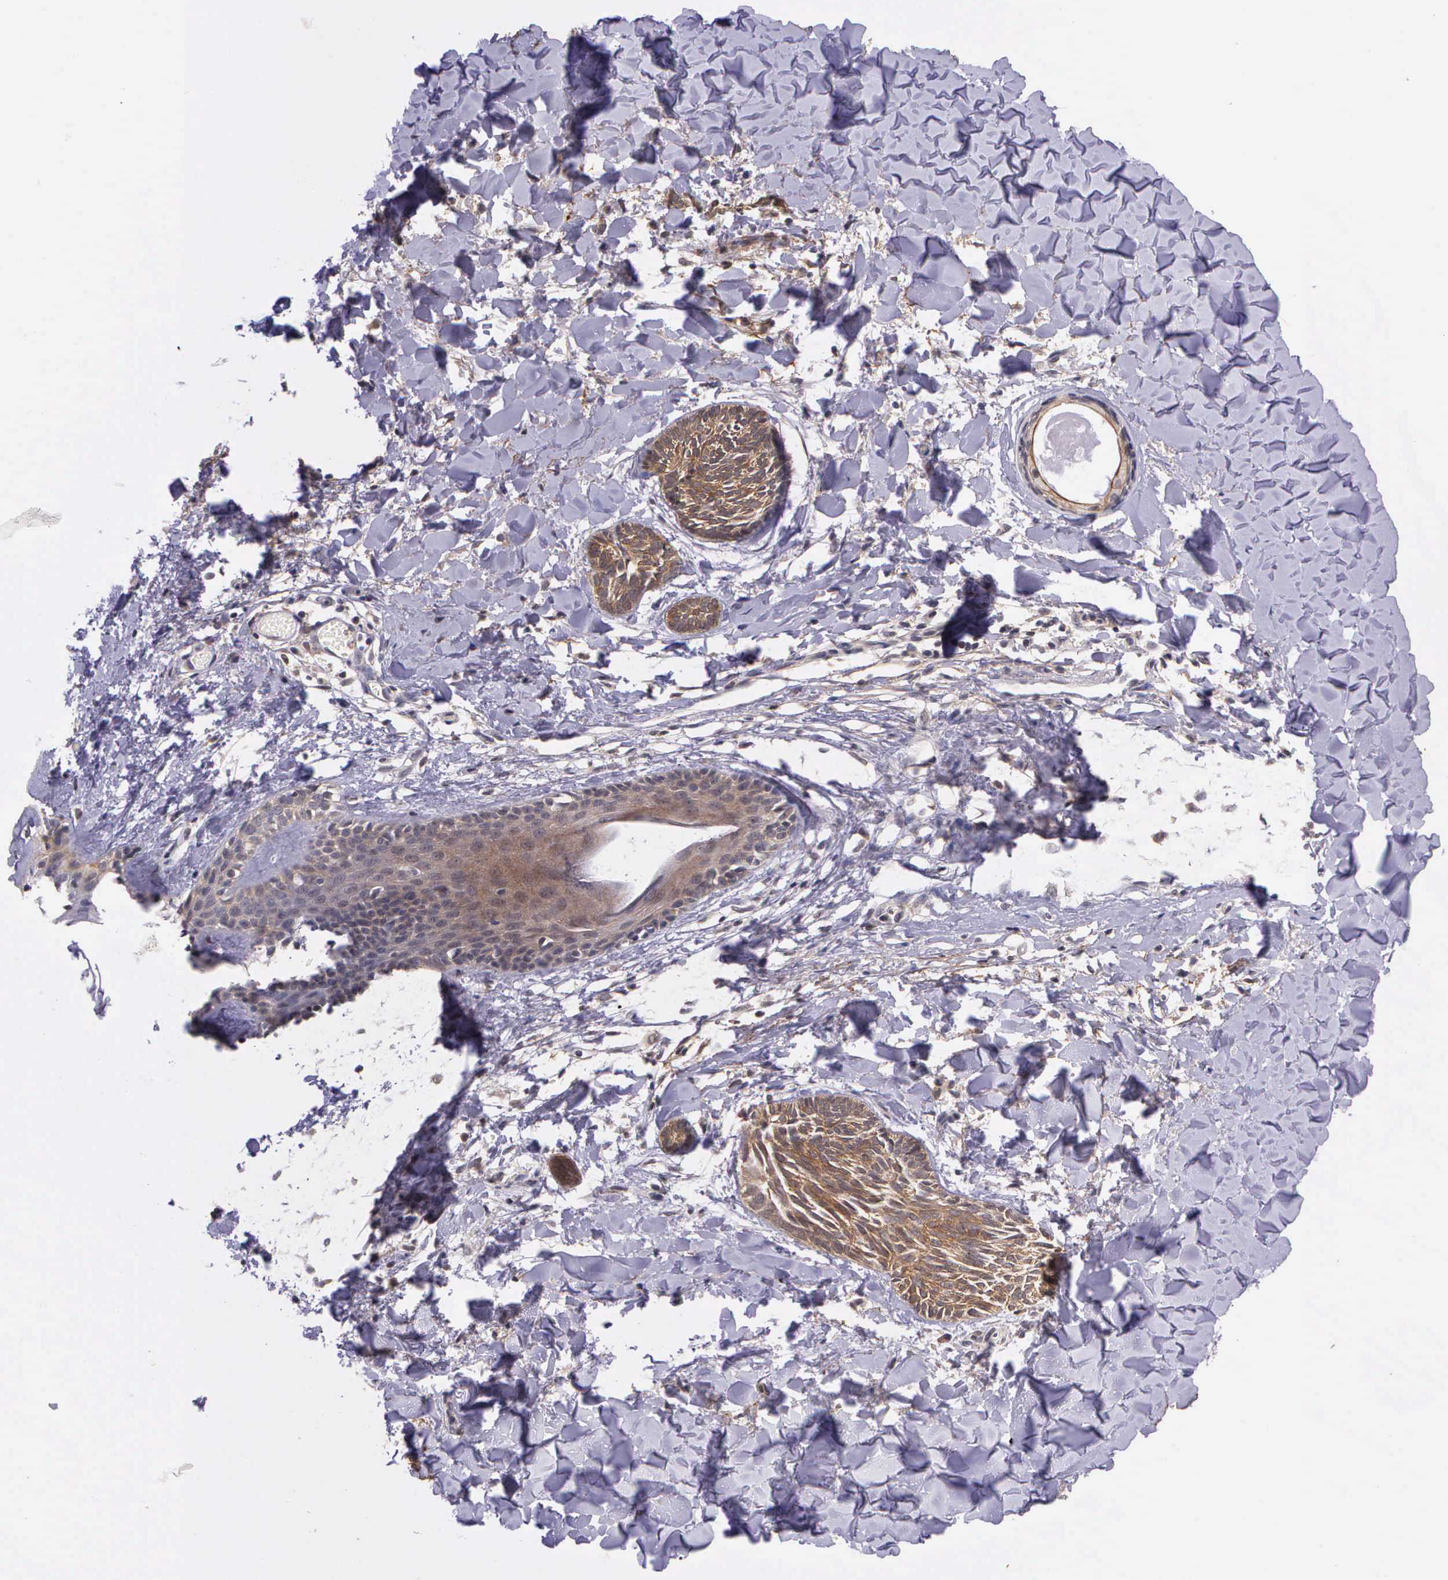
{"staining": {"intensity": "strong", "quantity": ">75%", "location": "cytoplasmic/membranous"}, "tissue": "skin cancer", "cell_type": "Tumor cells", "image_type": "cancer", "snomed": [{"axis": "morphology", "description": "Basal cell carcinoma"}, {"axis": "topography", "description": "Skin"}], "caption": "A brown stain shows strong cytoplasmic/membranous positivity of a protein in human skin basal cell carcinoma tumor cells.", "gene": "PRICKLE3", "patient": {"sex": "female", "age": 81}}